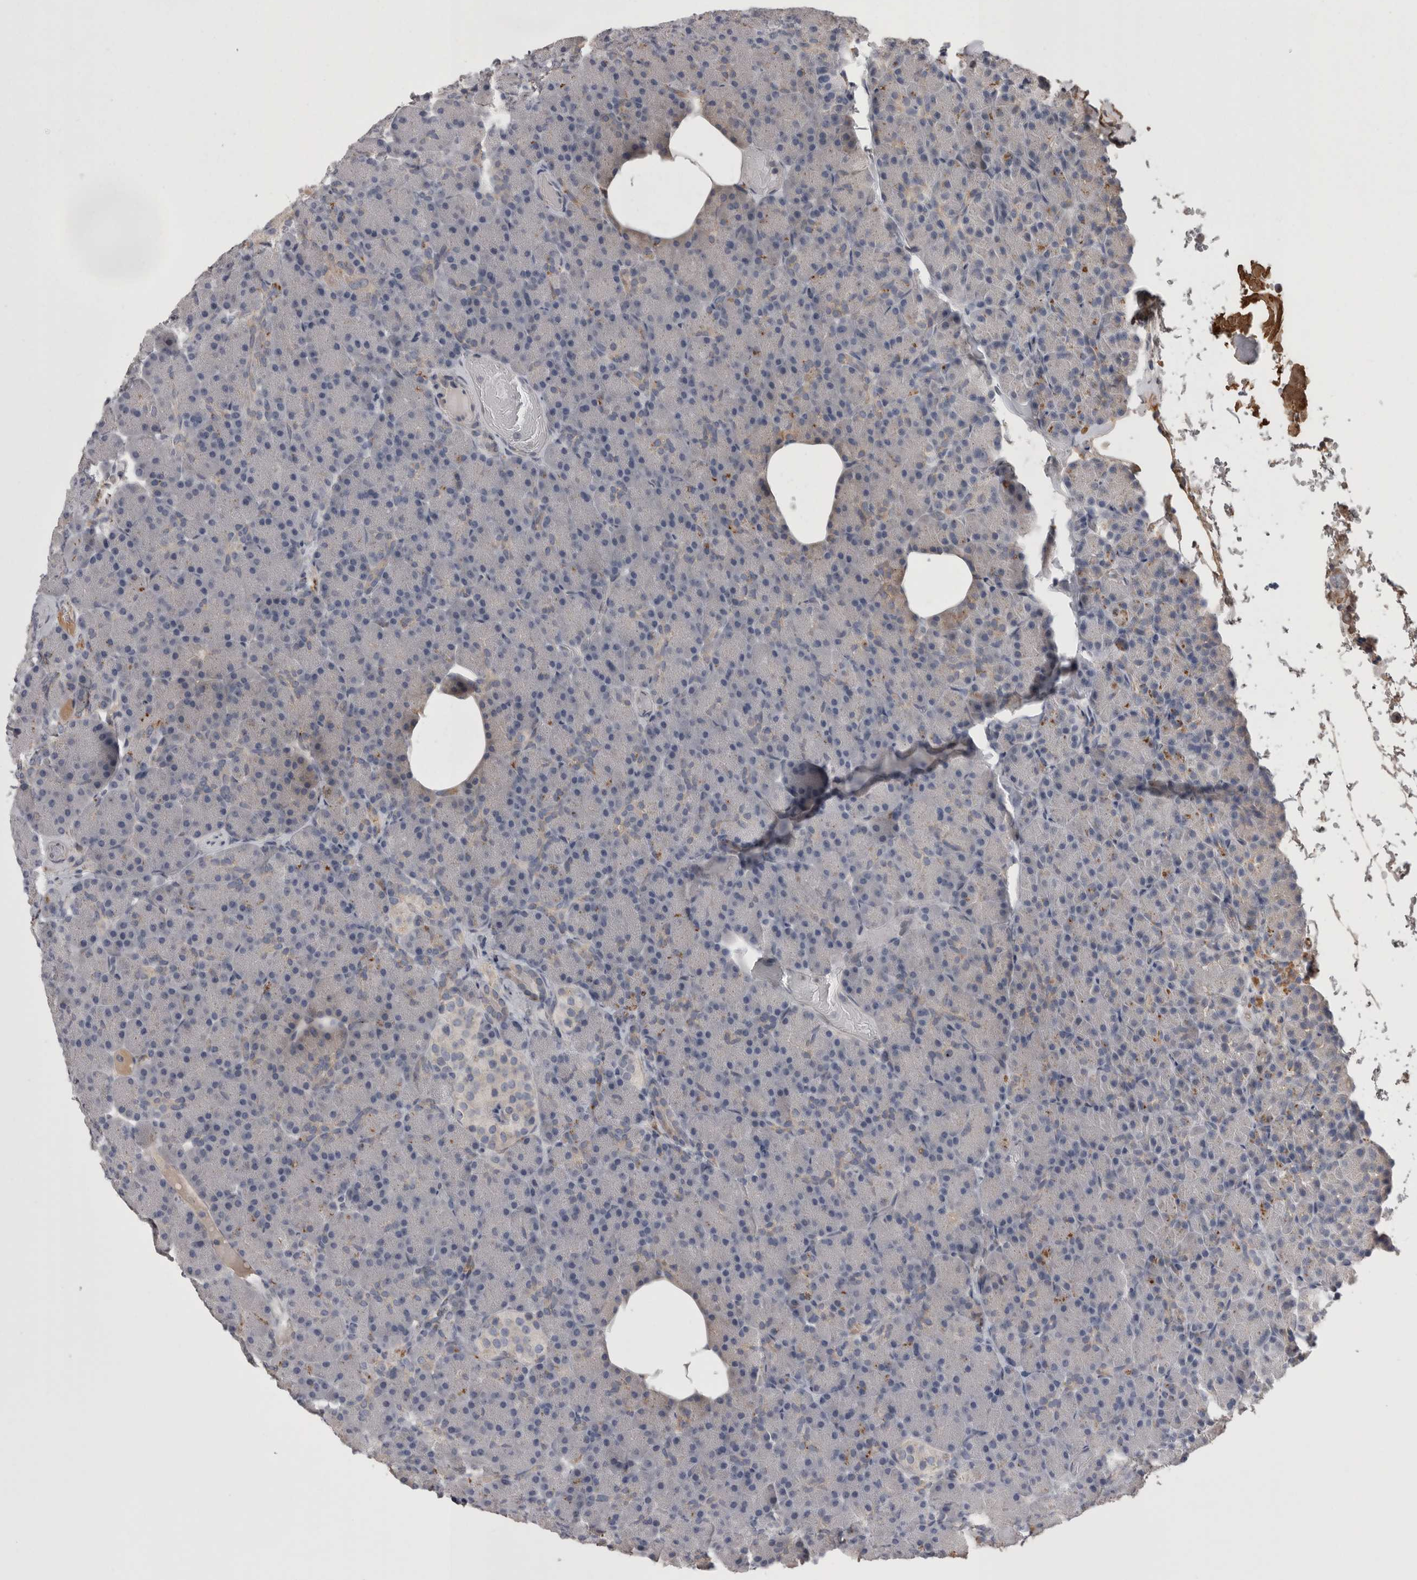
{"staining": {"intensity": "weak", "quantity": "<25%", "location": "cytoplasmic/membranous"}, "tissue": "pancreas", "cell_type": "Exocrine glandular cells", "image_type": "normal", "snomed": [{"axis": "morphology", "description": "Normal tissue, NOS"}, {"axis": "topography", "description": "Pancreas"}], "caption": "Immunohistochemistry (IHC) of normal pancreas exhibits no staining in exocrine glandular cells. The staining is performed using DAB brown chromogen with nuclei counter-stained in using hematoxylin.", "gene": "STC1", "patient": {"sex": "female", "age": 43}}